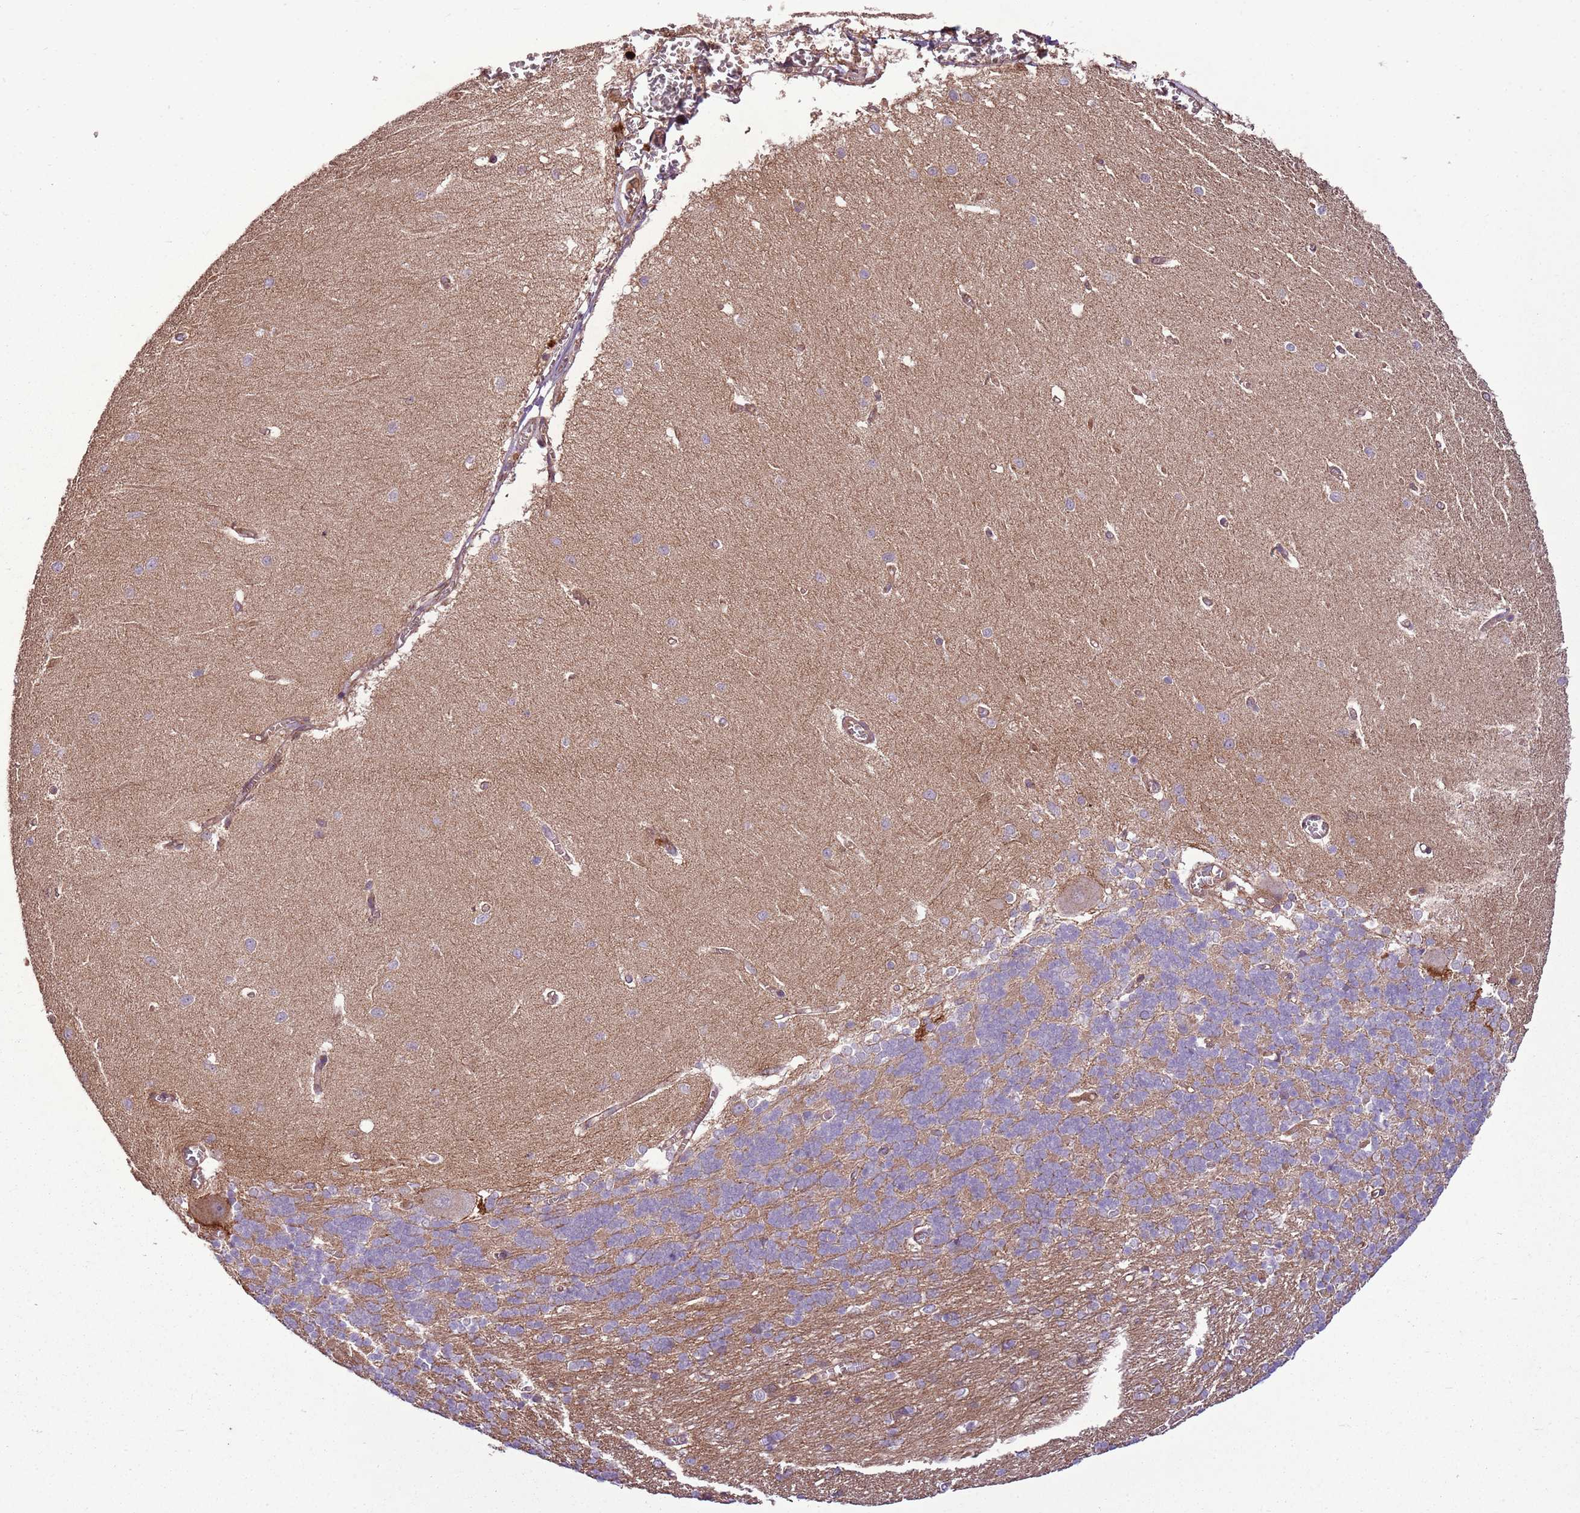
{"staining": {"intensity": "moderate", "quantity": "25%-75%", "location": "cytoplasmic/membranous"}, "tissue": "cerebellum", "cell_type": "Cells in granular layer", "image_type": "normal", "snomed": [{"axis": "morphology", "description": "Normal tissue, NOS"}, {"axis": "topography", "description": "Cerebellum"}], "caption": "Immunohistochemistry (IHC) staining of benign cerebellum, which demonstrates medium levels of moderate cytoplasmic/membranous positivity in about 25%-75% of cells in granular layer indicating moderate cytoplasmic/membranous protein expression. The staining was performed using DAB (3,3'-diaminobenzidine) (brown) for protein detection and nuclei were counterstained in hematoxylin (blue).", "gene": "ANKRD24", "patient": {"sex": "male", "age": 37}}